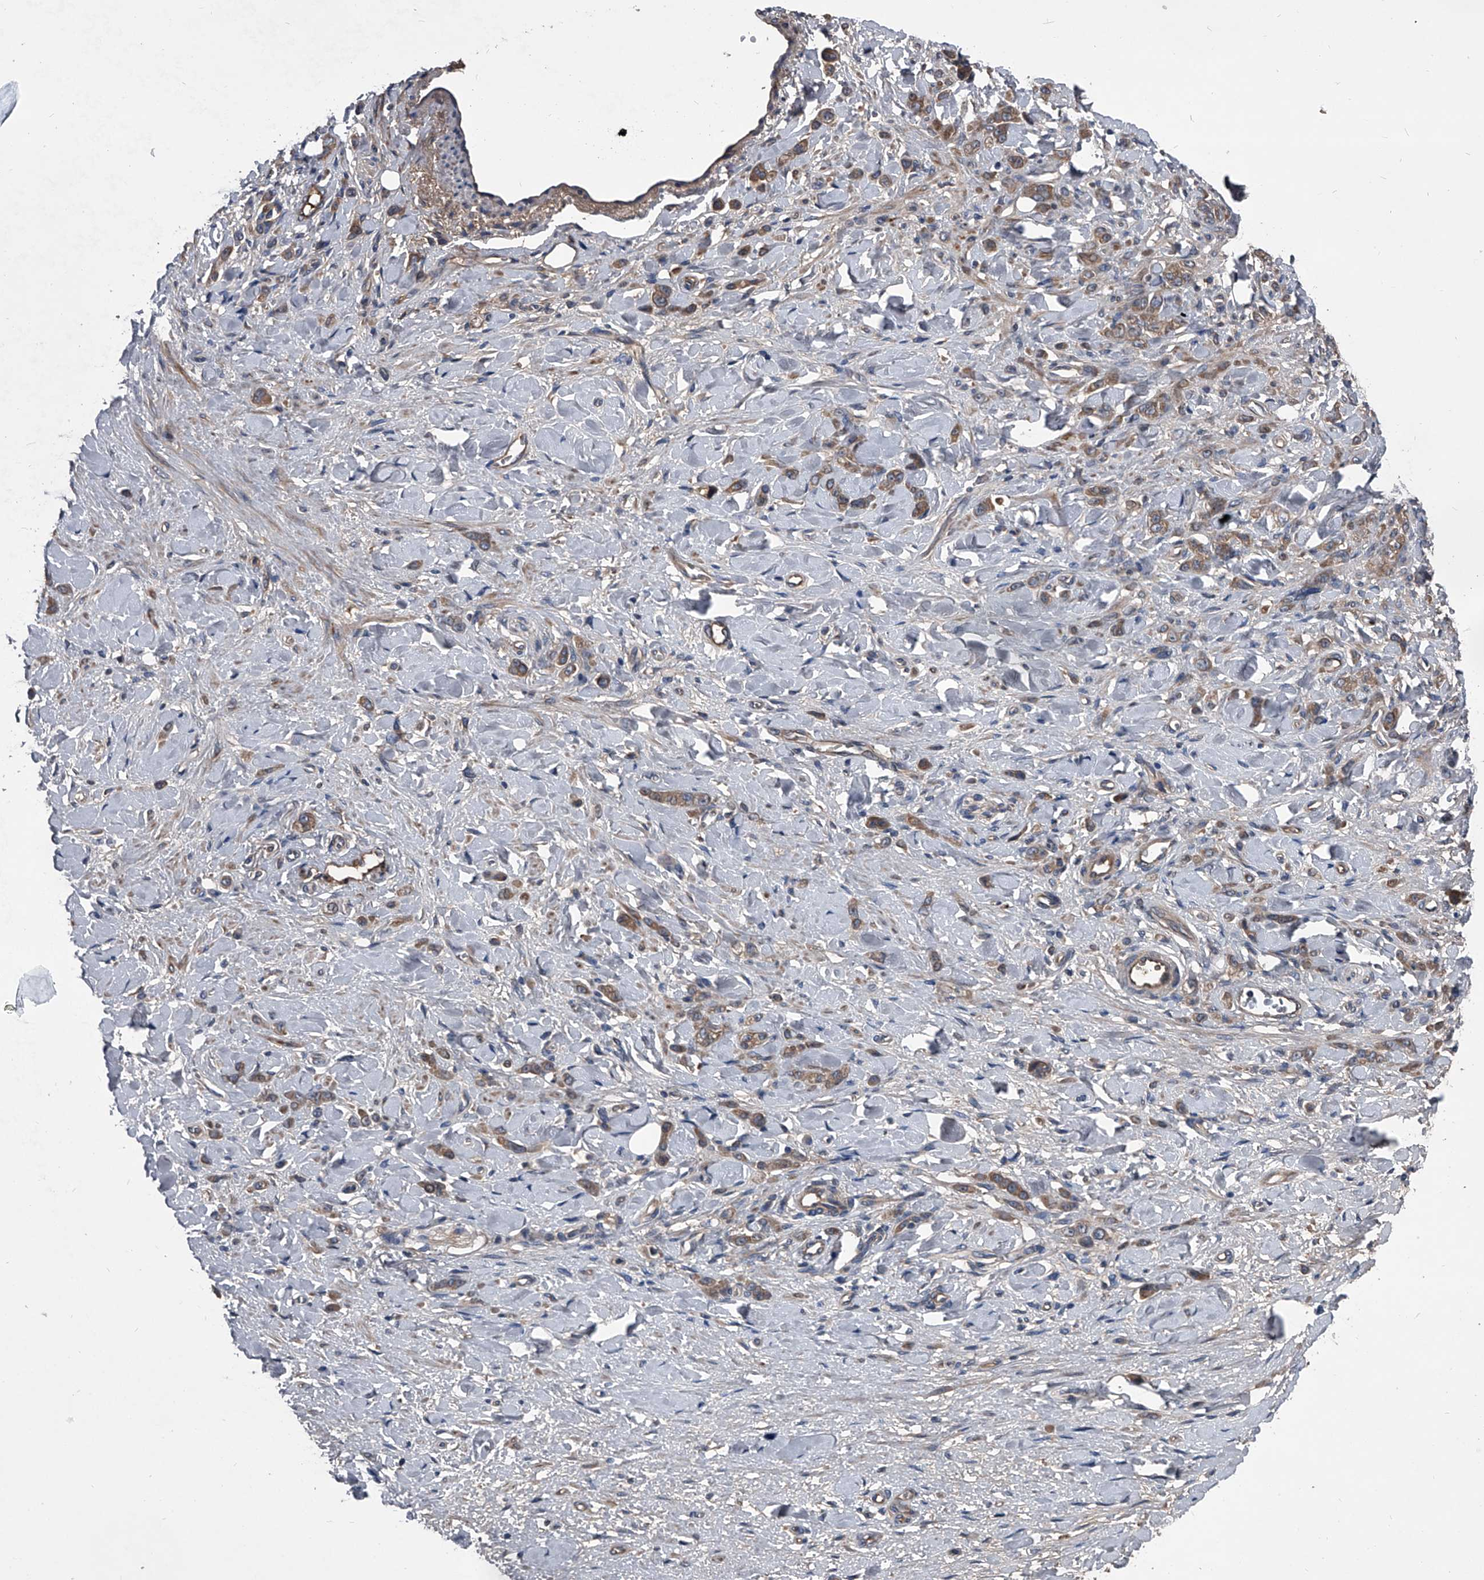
{"staining": {"intensity": "moderate", "quantity": ">75%", "location": "cytoplasmic/membranous"}, "tissue": "stomach cancer", "cell_type": "Tumor cells", "image_type": "cancer", "snomed": [{"axis": "morphology", "description": "Normal tissue, NOS"}, {"axis": "morphology", "description": "Adenocarcinoma, NOS"}, {"axis": "topography", "description": "Stomach"}], "caption": "Moderate cytoplasmic/membranous staining for a protein is present in approximately >75% of tumor cells of stomach cancer (adenocarcinoma) using immunohistochemistry (IHC).", "gene": "KIF13A", "patient": {"sex": "male", "age": 82}}